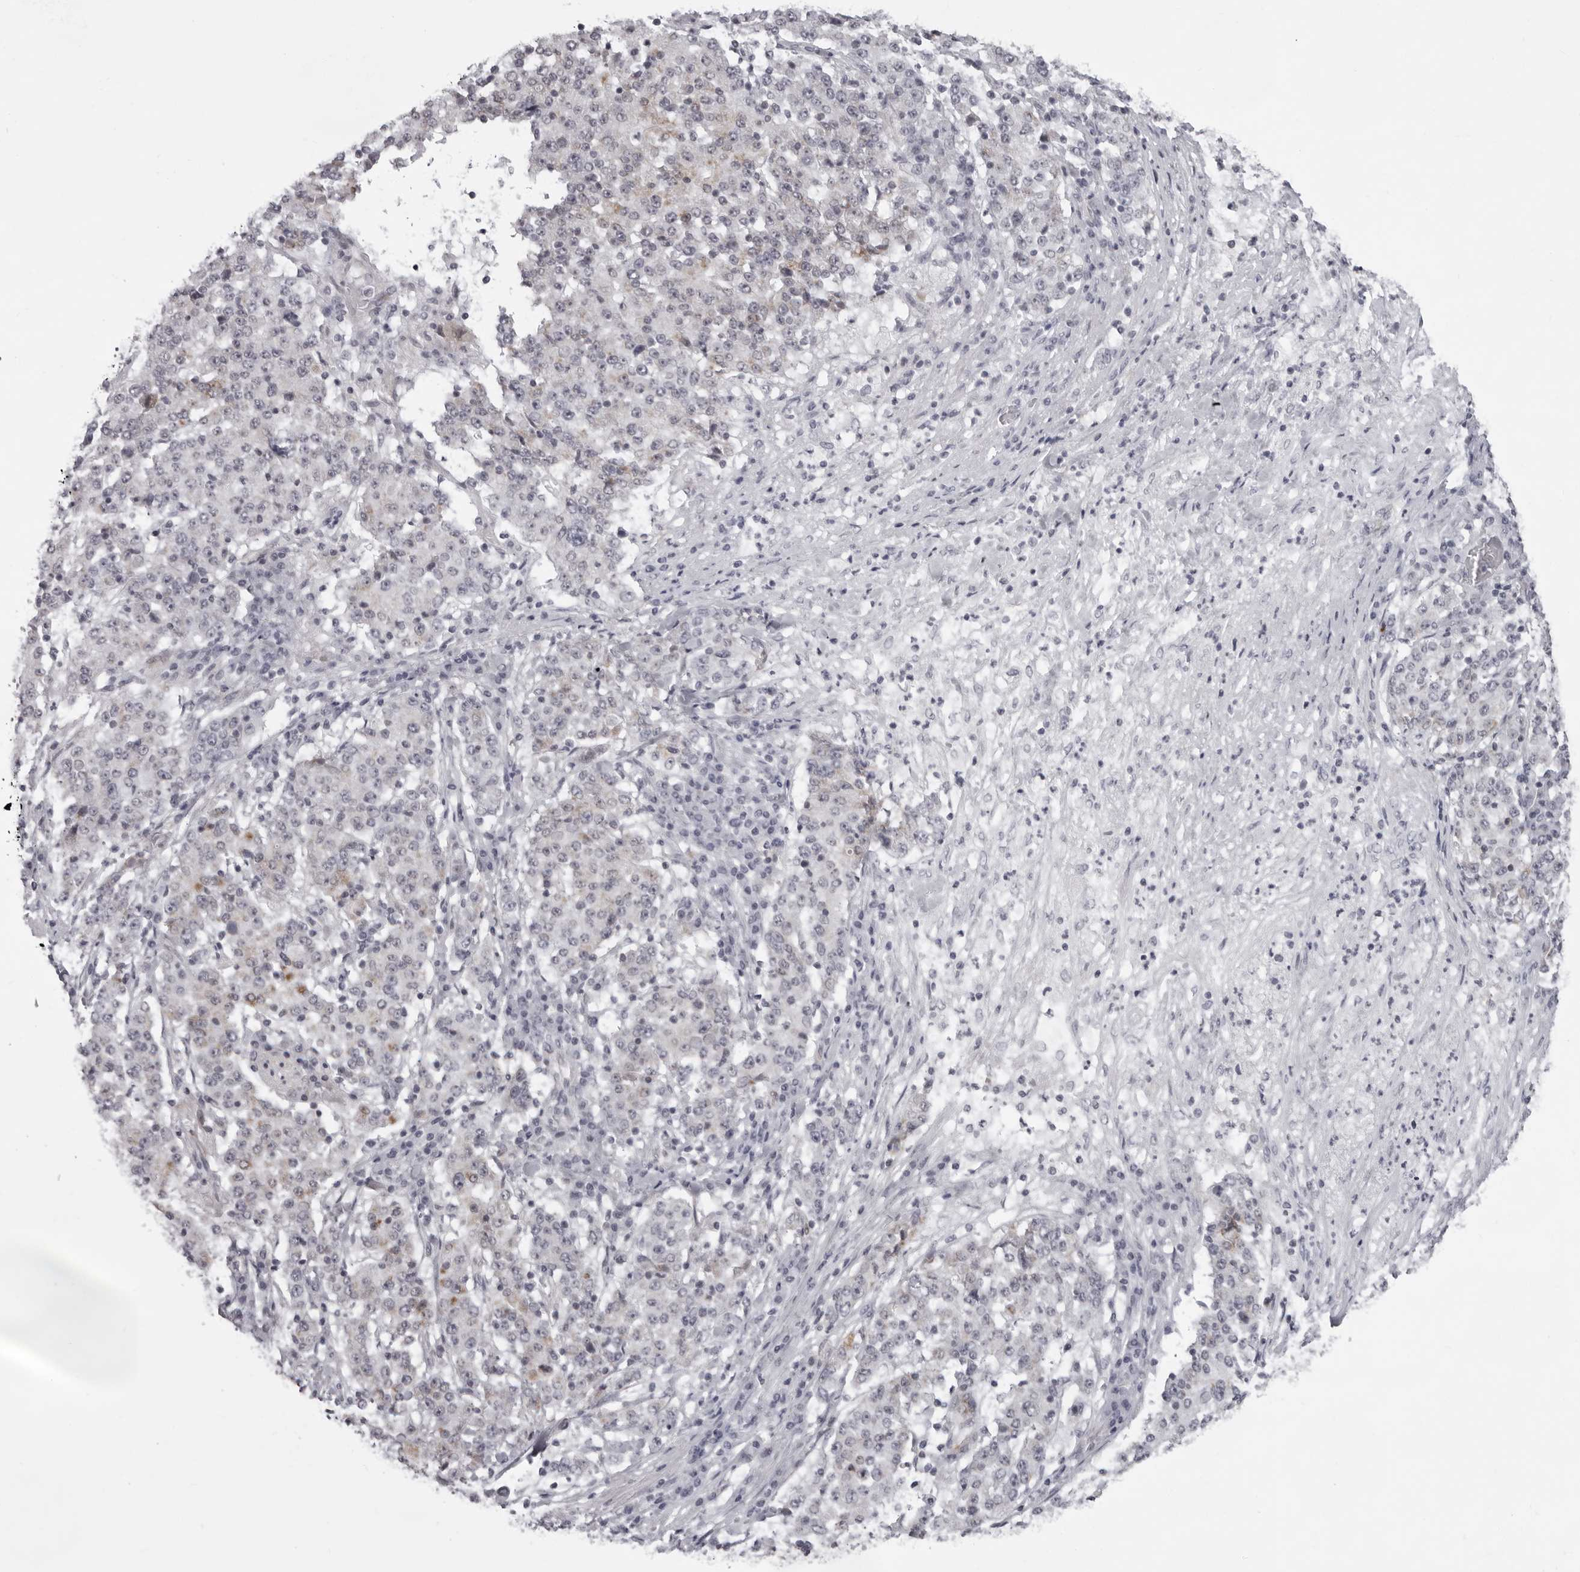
{"staining": {"intensity": "negative", "quantity": "none", "location": "none"}, "tissue": "stomach cancer", "cell_type": "Tumor cells", "image_type": "cancer", "snomed": [{"axis": "morphology", "description": "Adenocarcinoma, NOS"}, {"axis": "topography", "description": "Stomach"}], "caption": "This is an immunohistochemistry image of human stomach adenocarcinoma. There is no positivity in tumor cells.", "gene": "NUDT18", "patient": {"sex": "male", "age": 59}}